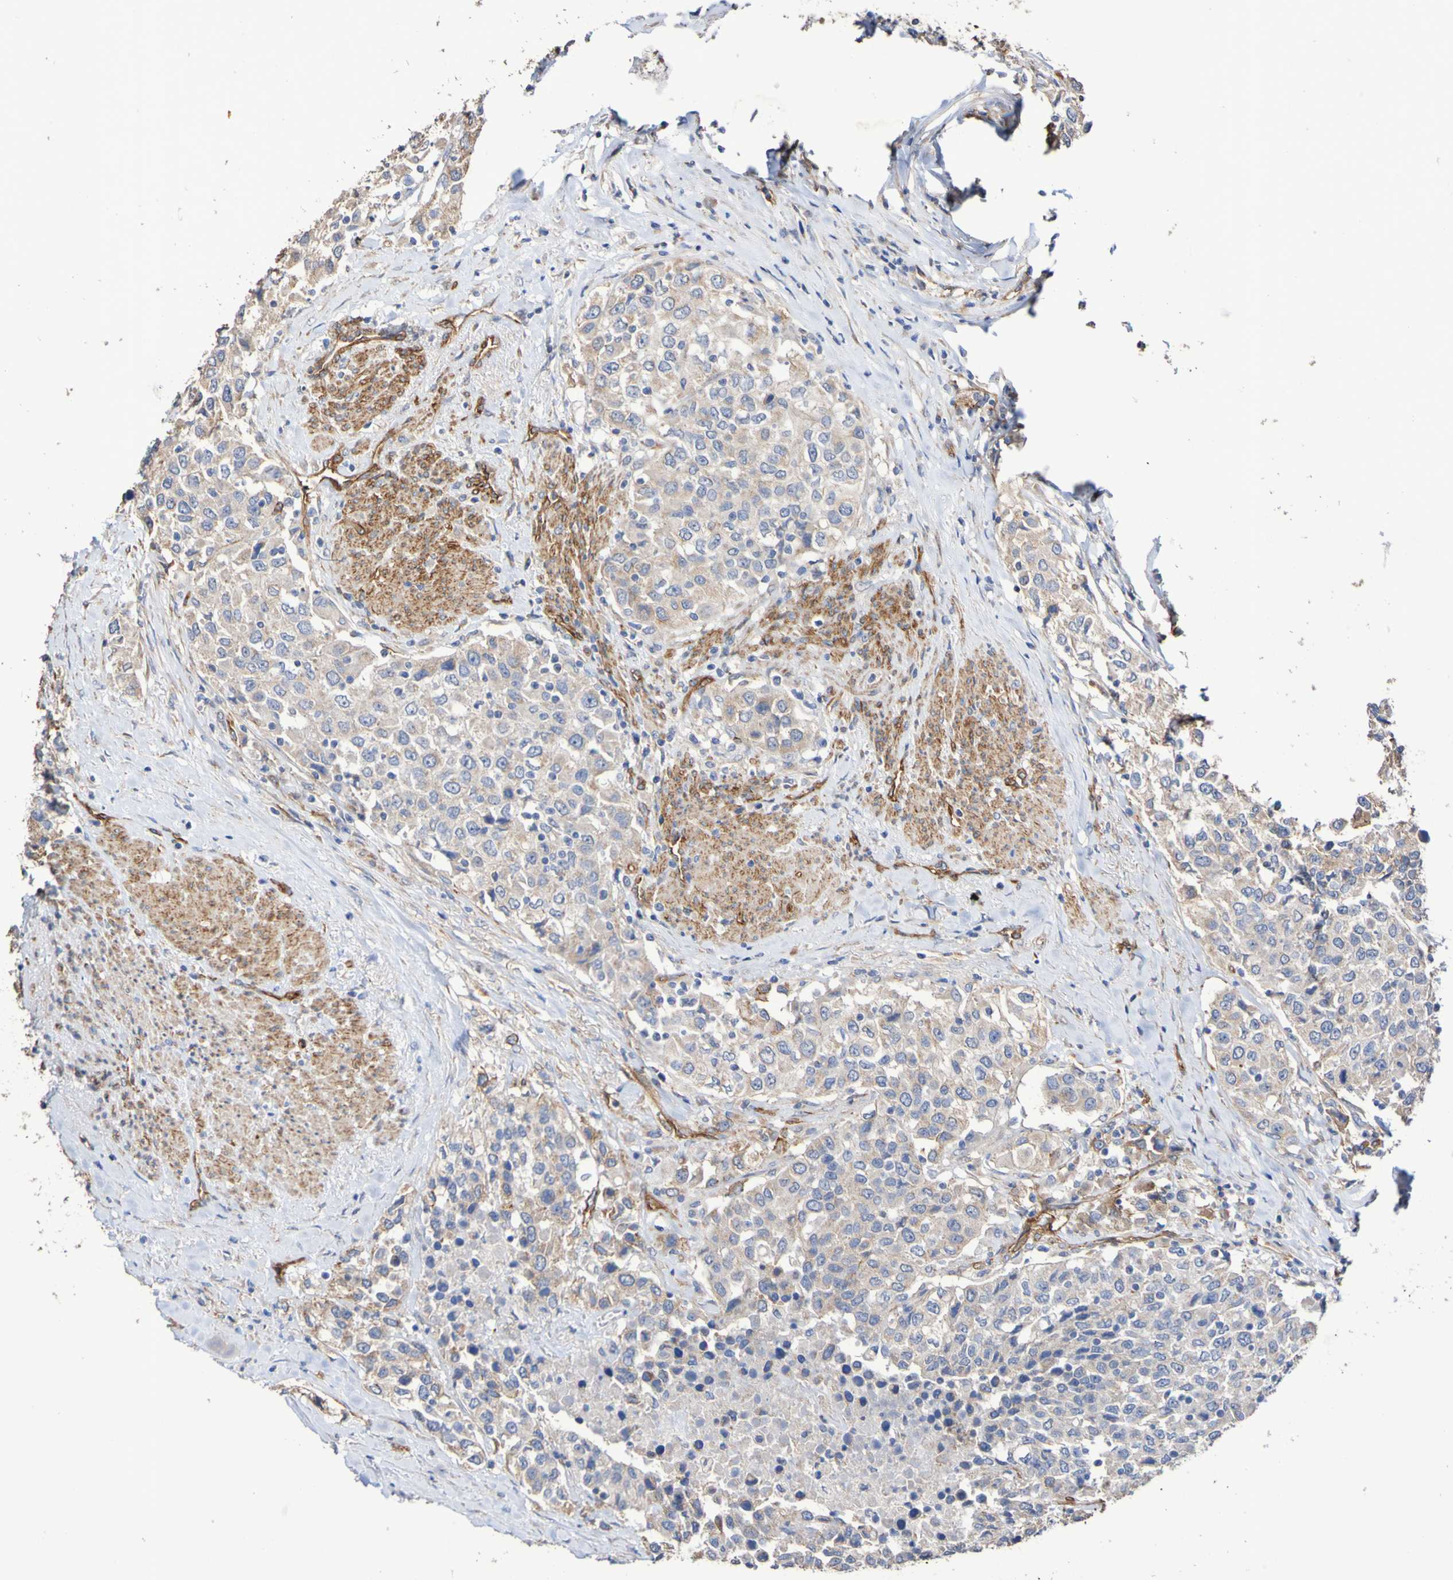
{"staining": {"intensity": "weak", "quantity": "25%-75%", "location": "cytoplasmic/membranous"}, "tissue": "urothelial cancer", "cell_type": "Tumor cells", "image_type": "cancer", "snomed": [{"axis": "morphology", "description": "Urothelial carcinoma, High grade"}, {"axis": "topography", "description": "Urinary bladder"}], "caption": "Urothelial cancer stained with immunohistochemistry (IHC) reveals weak cytoplasmic/membranous expression in approximately 25%-75% of tumor cells.", "gene": "ELMOD3", "patient": {"sex": "female", "age": 80}}